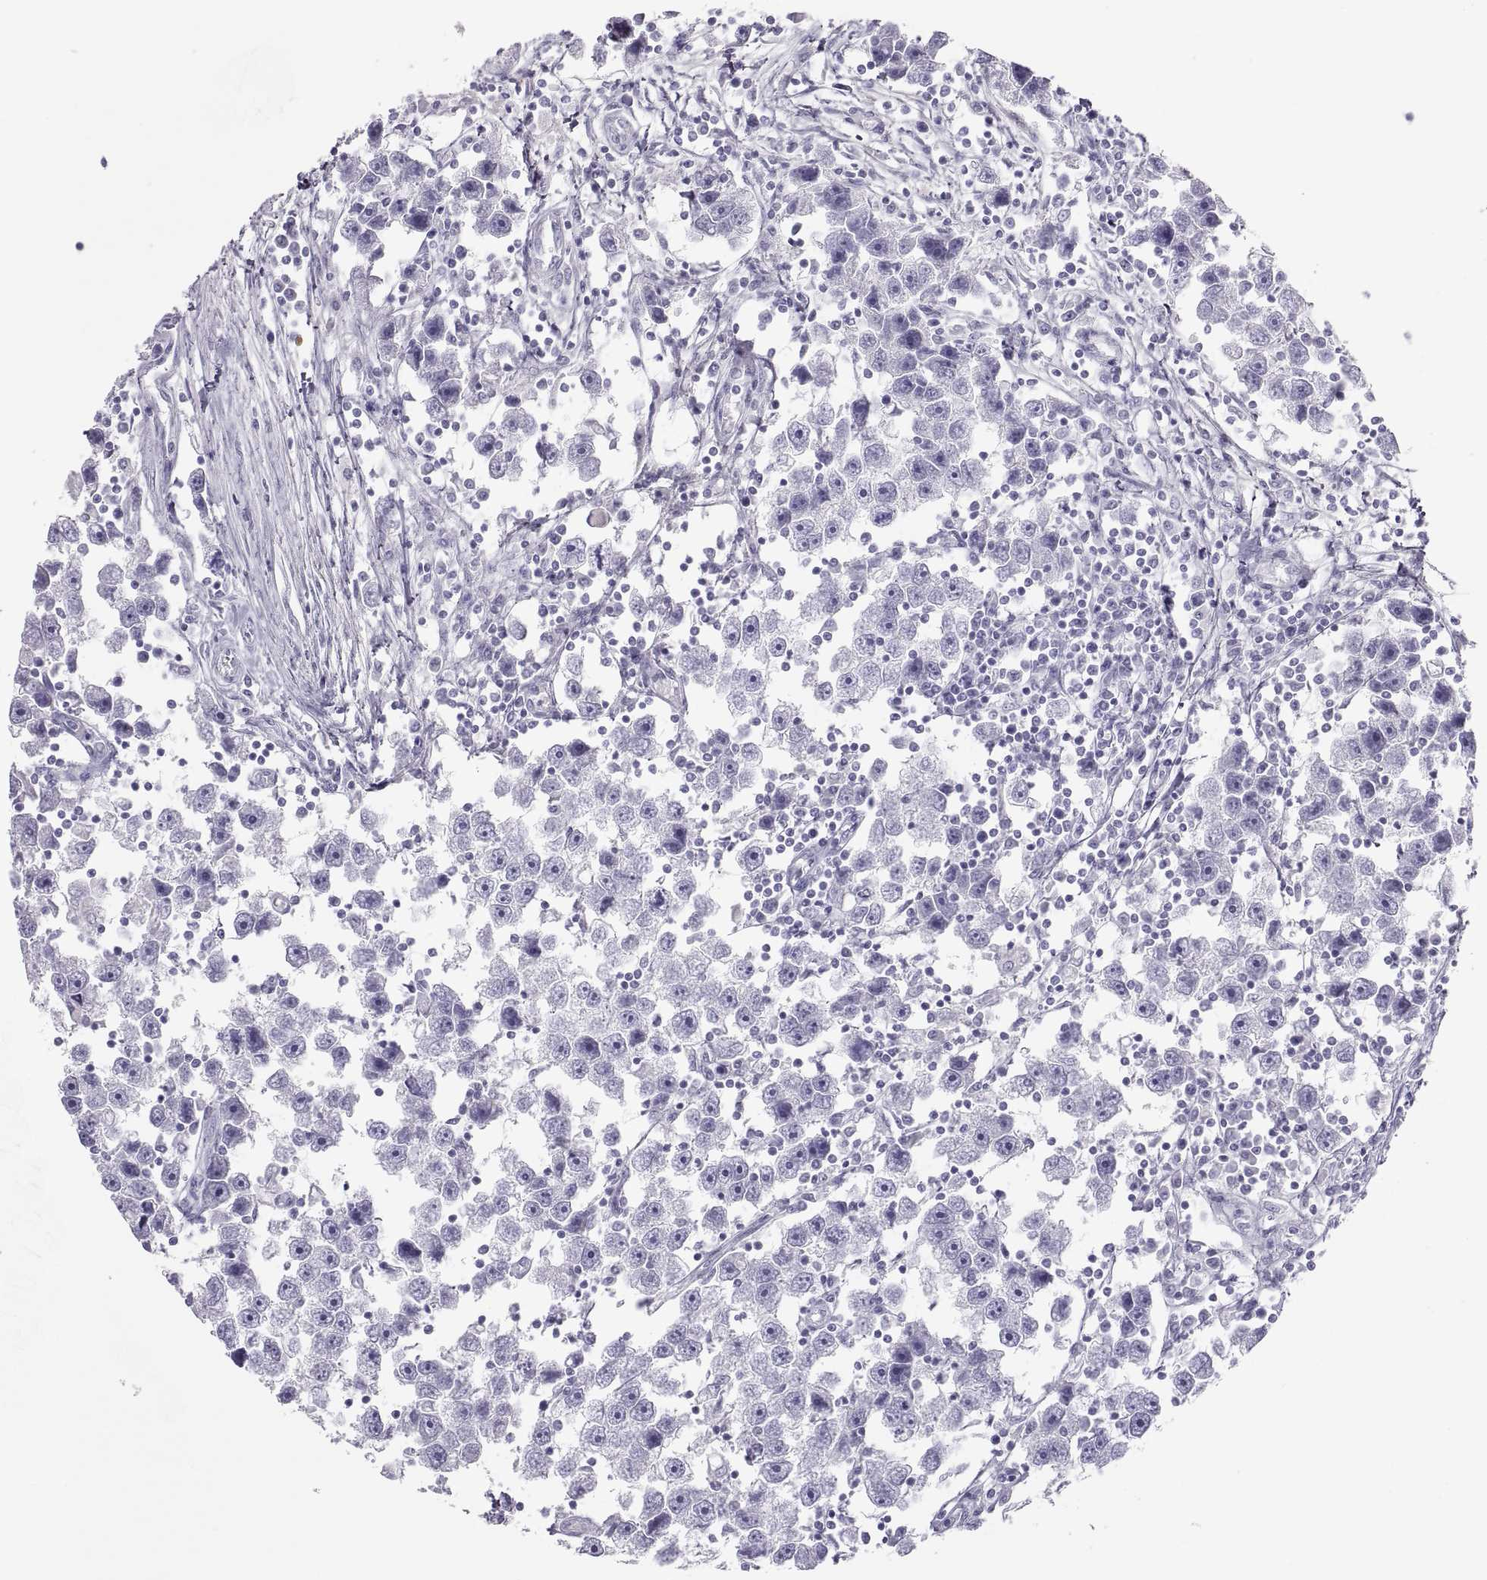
{"staining": {"intensity": "negative", "quantity": "none", "location": "none"}, "tissue": "testis cancer", "cell_type": "Tumor cells", "image_type": "cancer", "snomed": [{"axis": "morphology", "description": "Seminoma, NOS"}, {"axis": "topography", "description": "Testis"}], "caption": "Testis cancer stained for a protein using immunohistochemistry exhibits no staining tumor cells.", "gene": "SEMG1", "patient": {"sex": "male", "age": 30}}